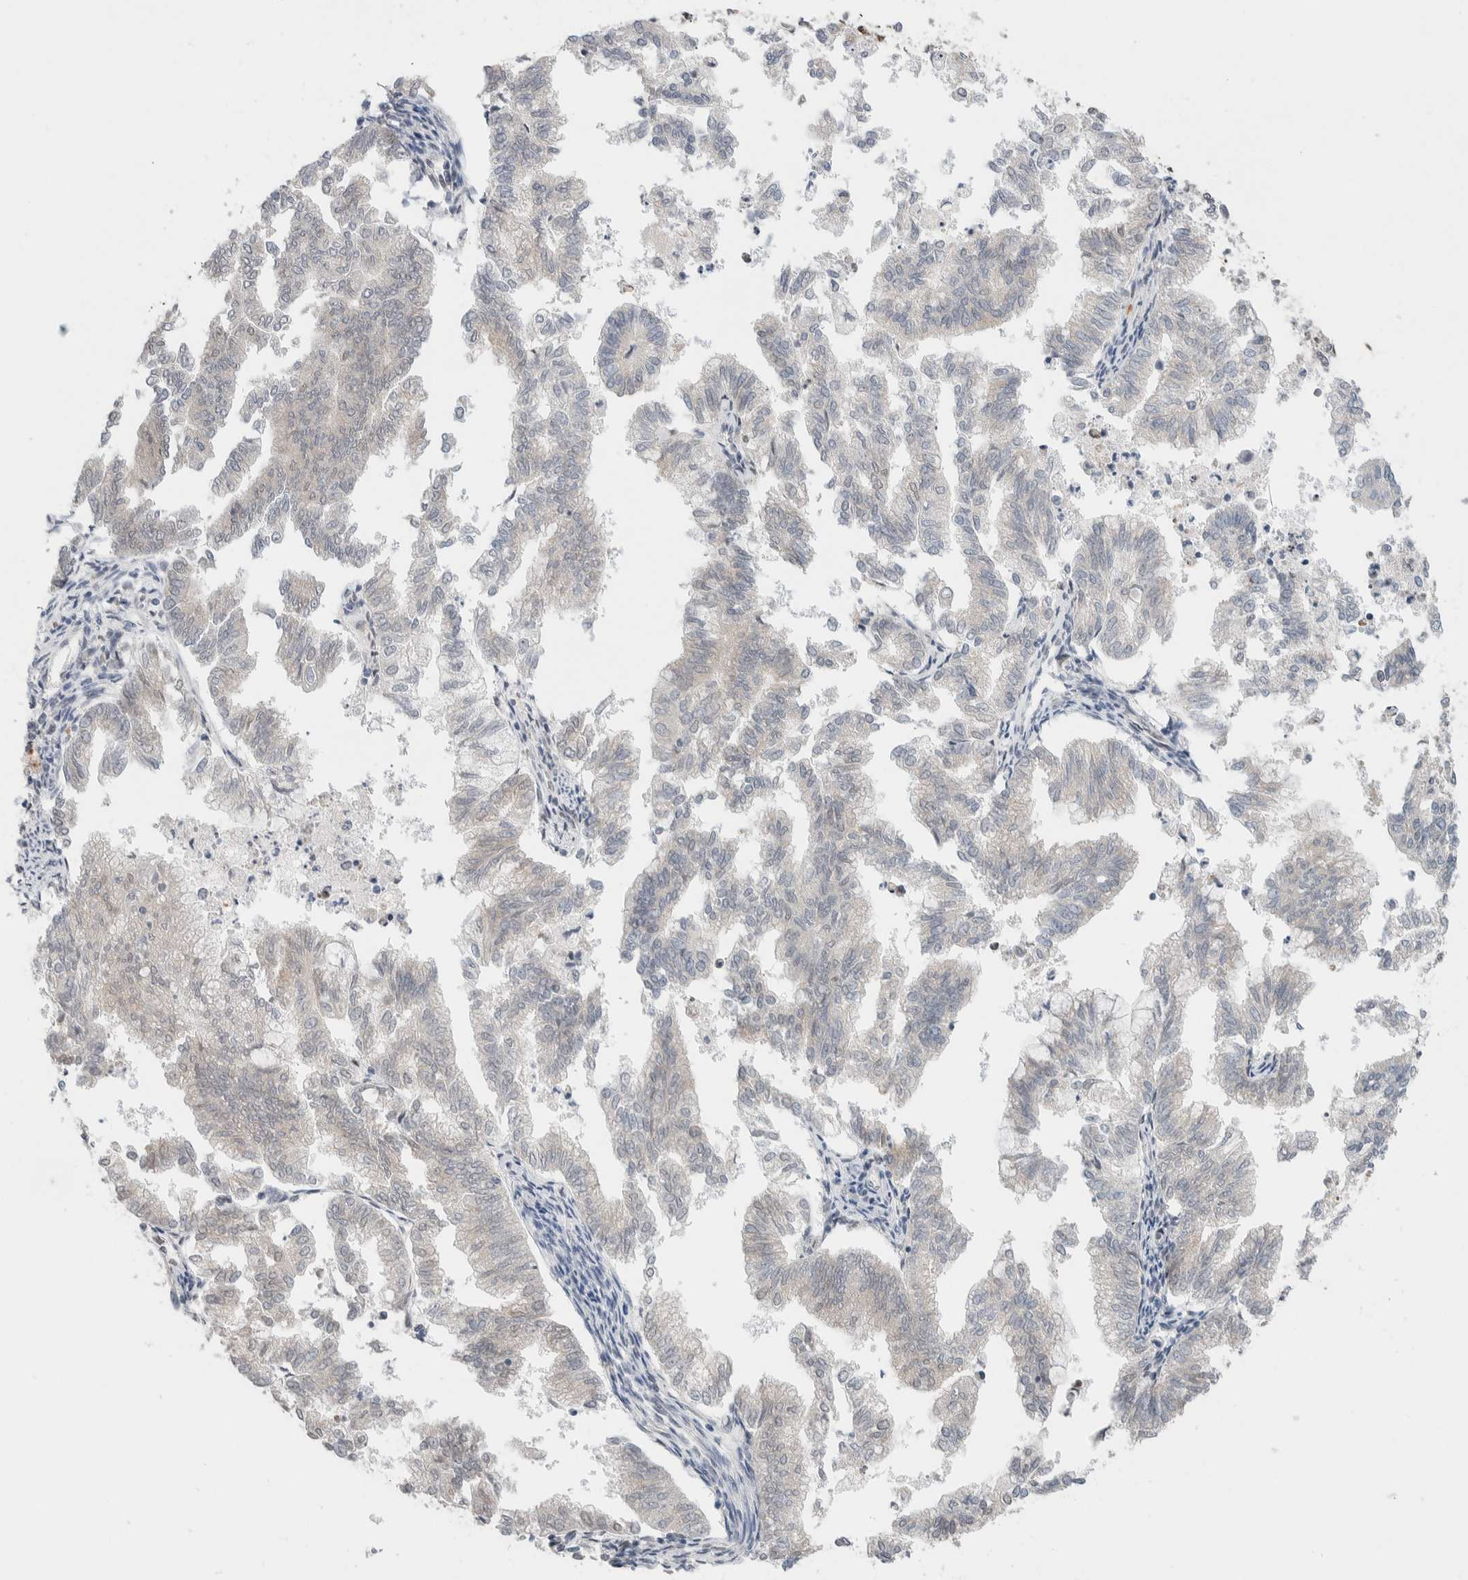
{"staining": {"intensity": "weak", "quantity": "25%-75%", "location": "cytoplasmic/membranous,nuclear"}, "tissue": "endometrial cancer", "cell_type": "Tumor cells", "image_type": "cancer", "snomed": [{"axis": "morphology", "description": "Necrosis, NOS"}, {"axis": "morphology", "description": "Adenocarcinoma, NOS"}, {"axis": "topography", "description": "Endometrium"}], "caption": "Endometrial adenocarcinoma stained with a brown dye shows weak cytoplasmic/membranous and nuclear positive positivity in about 25%-75% of tumor cells.", "gene": "PRMT1", "patient": {"sex": "female", "age": 79}}